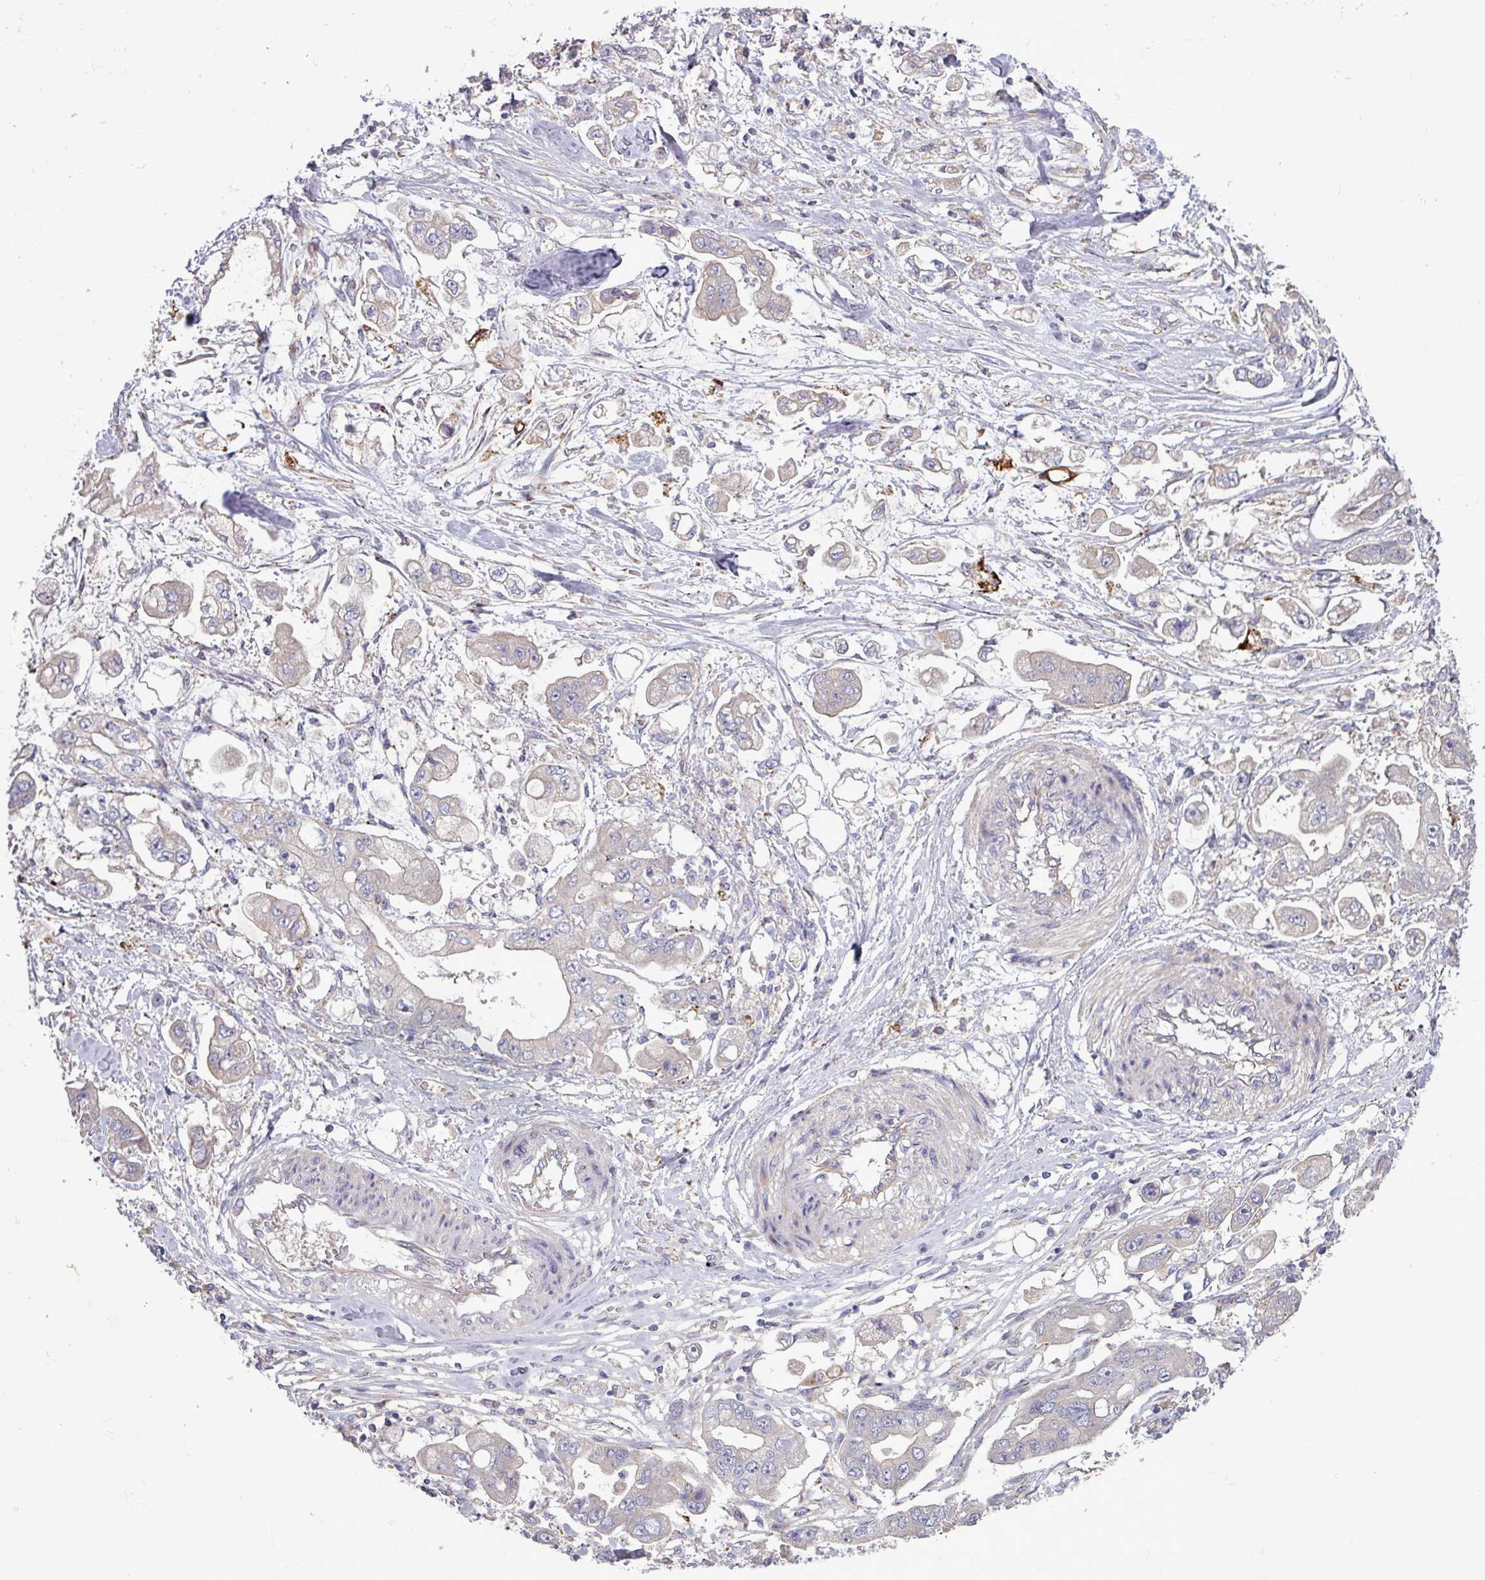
{"staining": {"intensity": "moderate", "quantity": "<25%", "location": "cytoplasmic/membranous"}, "tissue": "stomach cancer", "cell_type": "Tumor cells", "image_type": "cancer", "snomed": [{"axis": "morphology", "description": "Adenocarcinoma, NOS"}, {"axis": "topography", "description": "Stomach"}], "caption": "Stomach cancer stained with IHC exhibits moderate cytoplasmic/membranous expression in about <25% of tumor cells.", "gene": "PLIN2", "patient": {"sex": "male", "age": 62}}